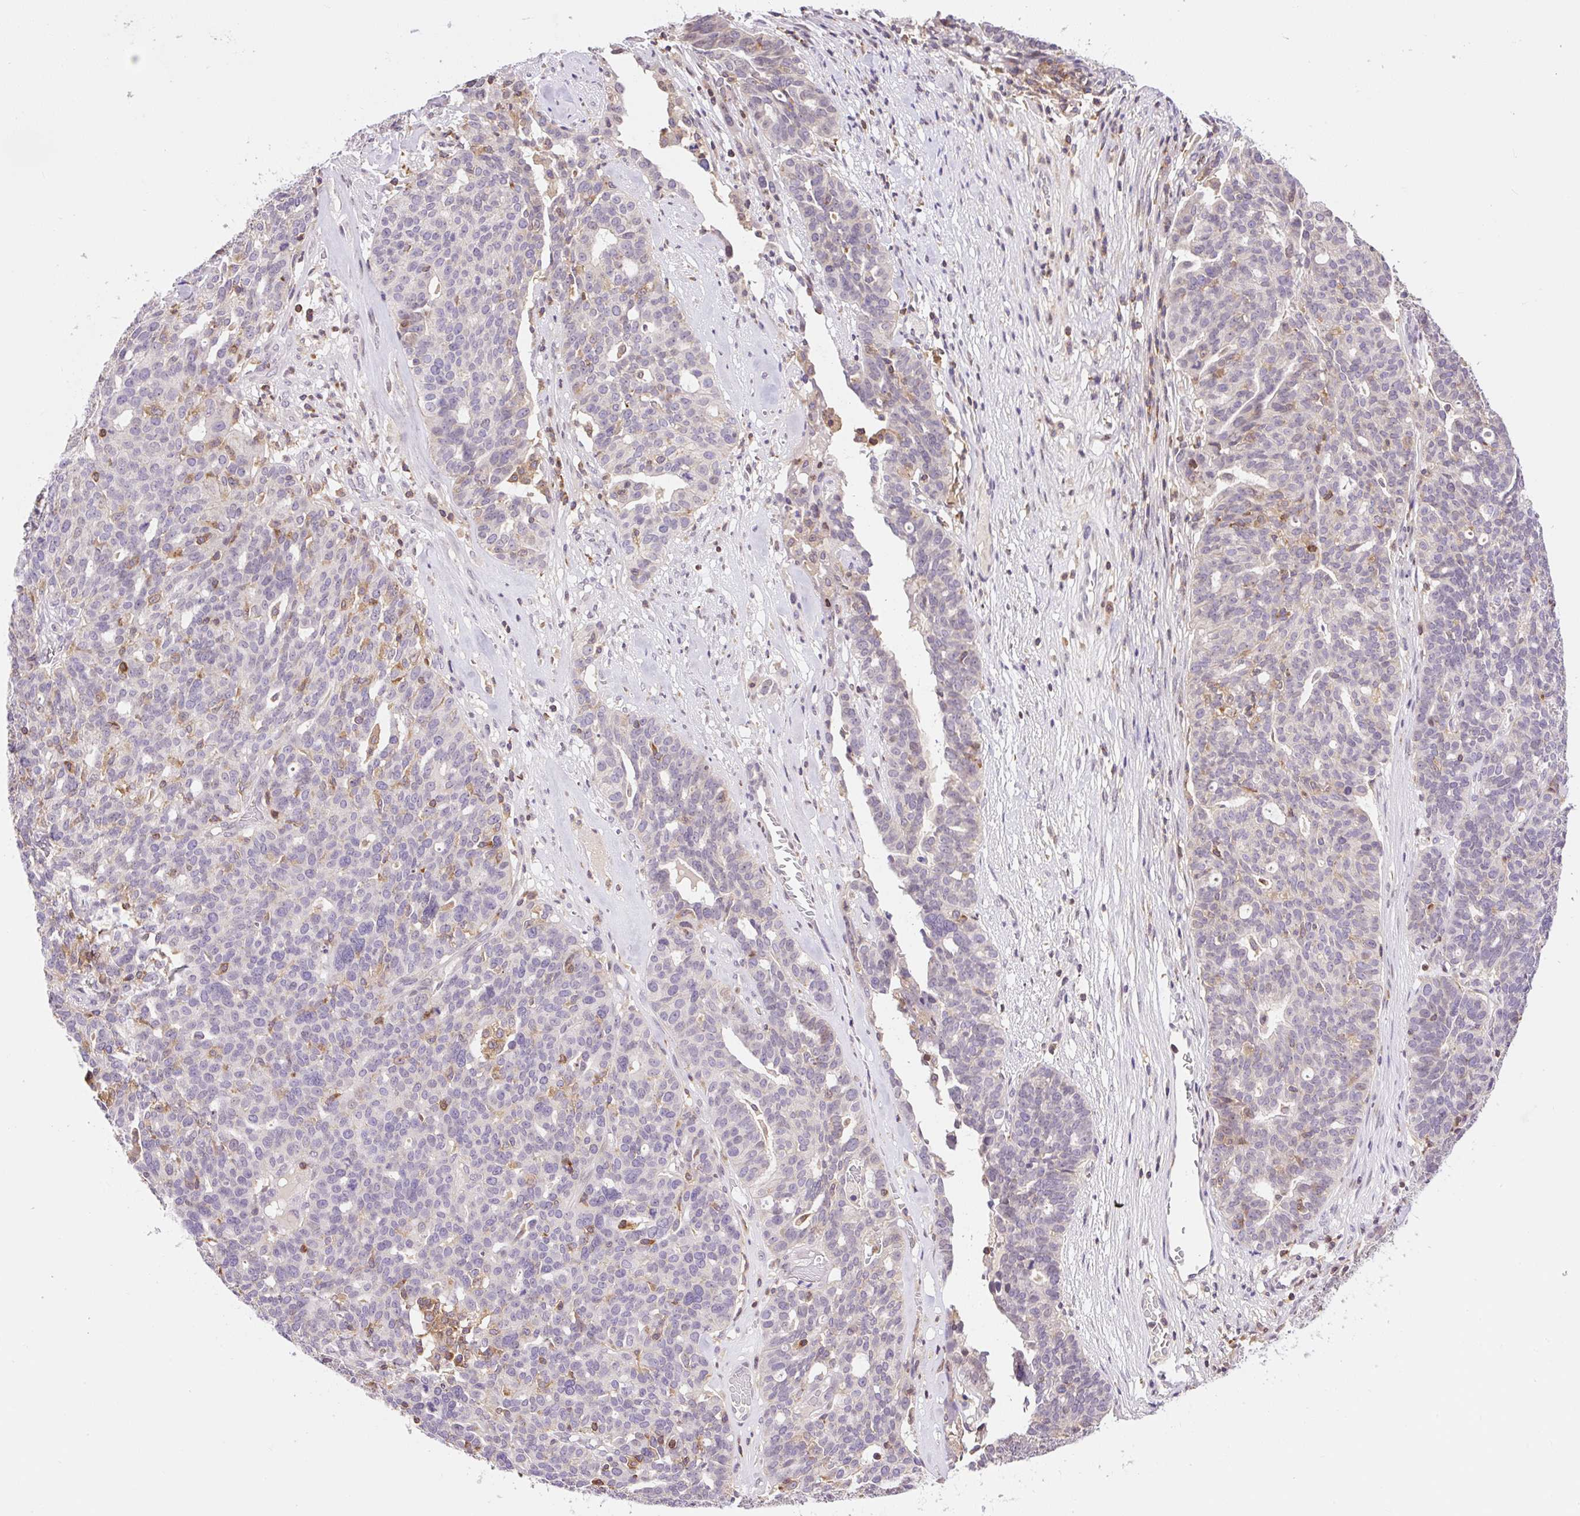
{"staining": {"intensity": "weak", "quantity": "<25%", "location": "nuclear"}, "tissue": "ovarian cancer", "cell_type": "Tumor cells", "image_type": "cancer", "snomed": [{"axis": "morphology", "description": "Cystadenocarcinoma, serous, NOS"}, {"axis": "topography", "description": "Ovary"}], "caption": "The micrograph exhibits no staining of tumor cells in ovarian cancer.", "gene": "CARD11", "patient": {"sex": "female", "age": 59}}